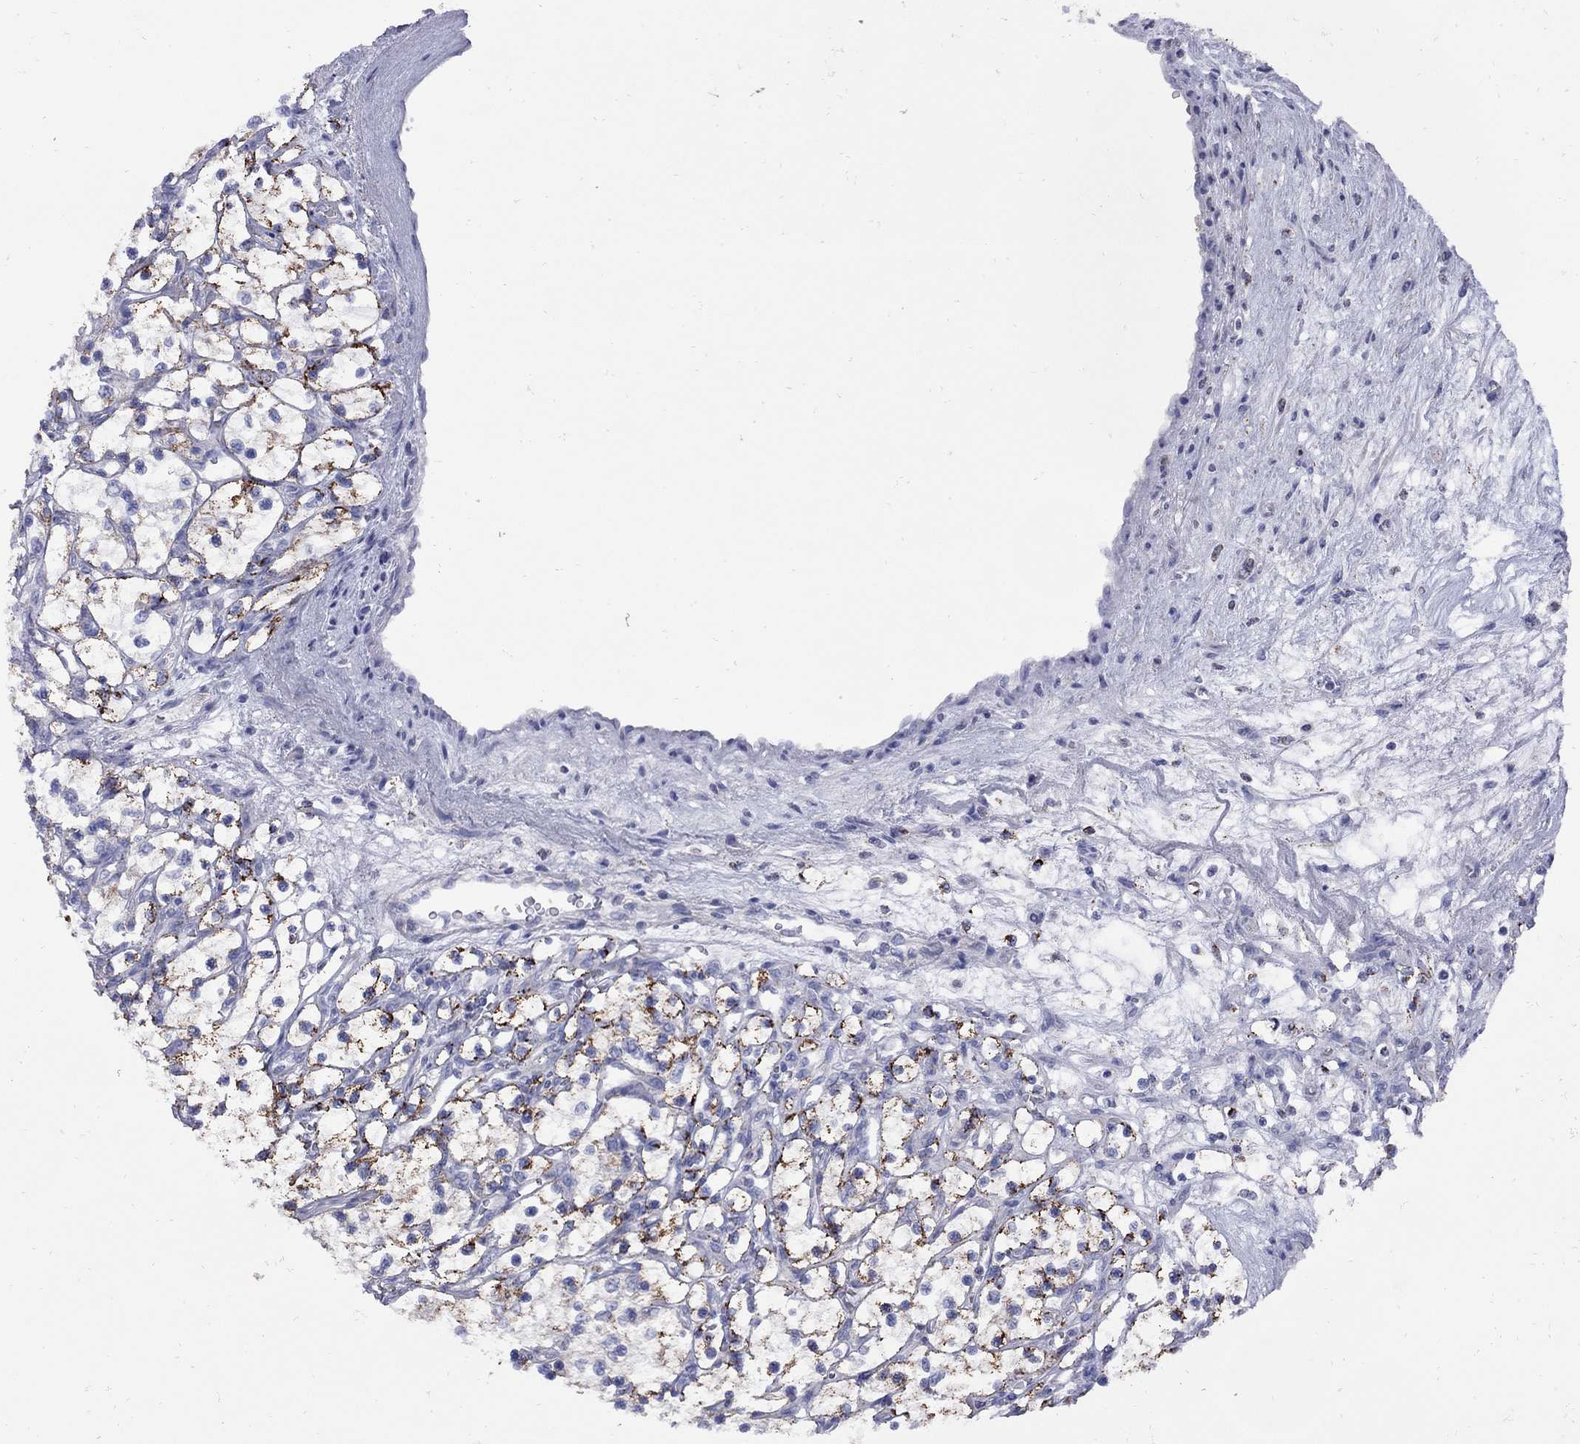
{"staining": {"intensity": "strong", "quantity": "<25%", "location": "cytoplasmic/membranous"}, "tissue": "renal cancer", "cell_type": "Tumor cells", "image_type": "cancer", "snomed": [{"axis": "morphology", "description": "Adenocarcinoma, NOS"}, {"axis": "topography", "description": "Kidney"}], "caption": "This photomicrograph displays renal adenocarcinoma stained with IHC to label a protein in brown. The cytoplasmic/membranous of tumor cells show strong positivity for the protein. Nuclei are counter-stained blue.", "gene": "SESTD1", "patient": {"sex": "female", "age": 69}}